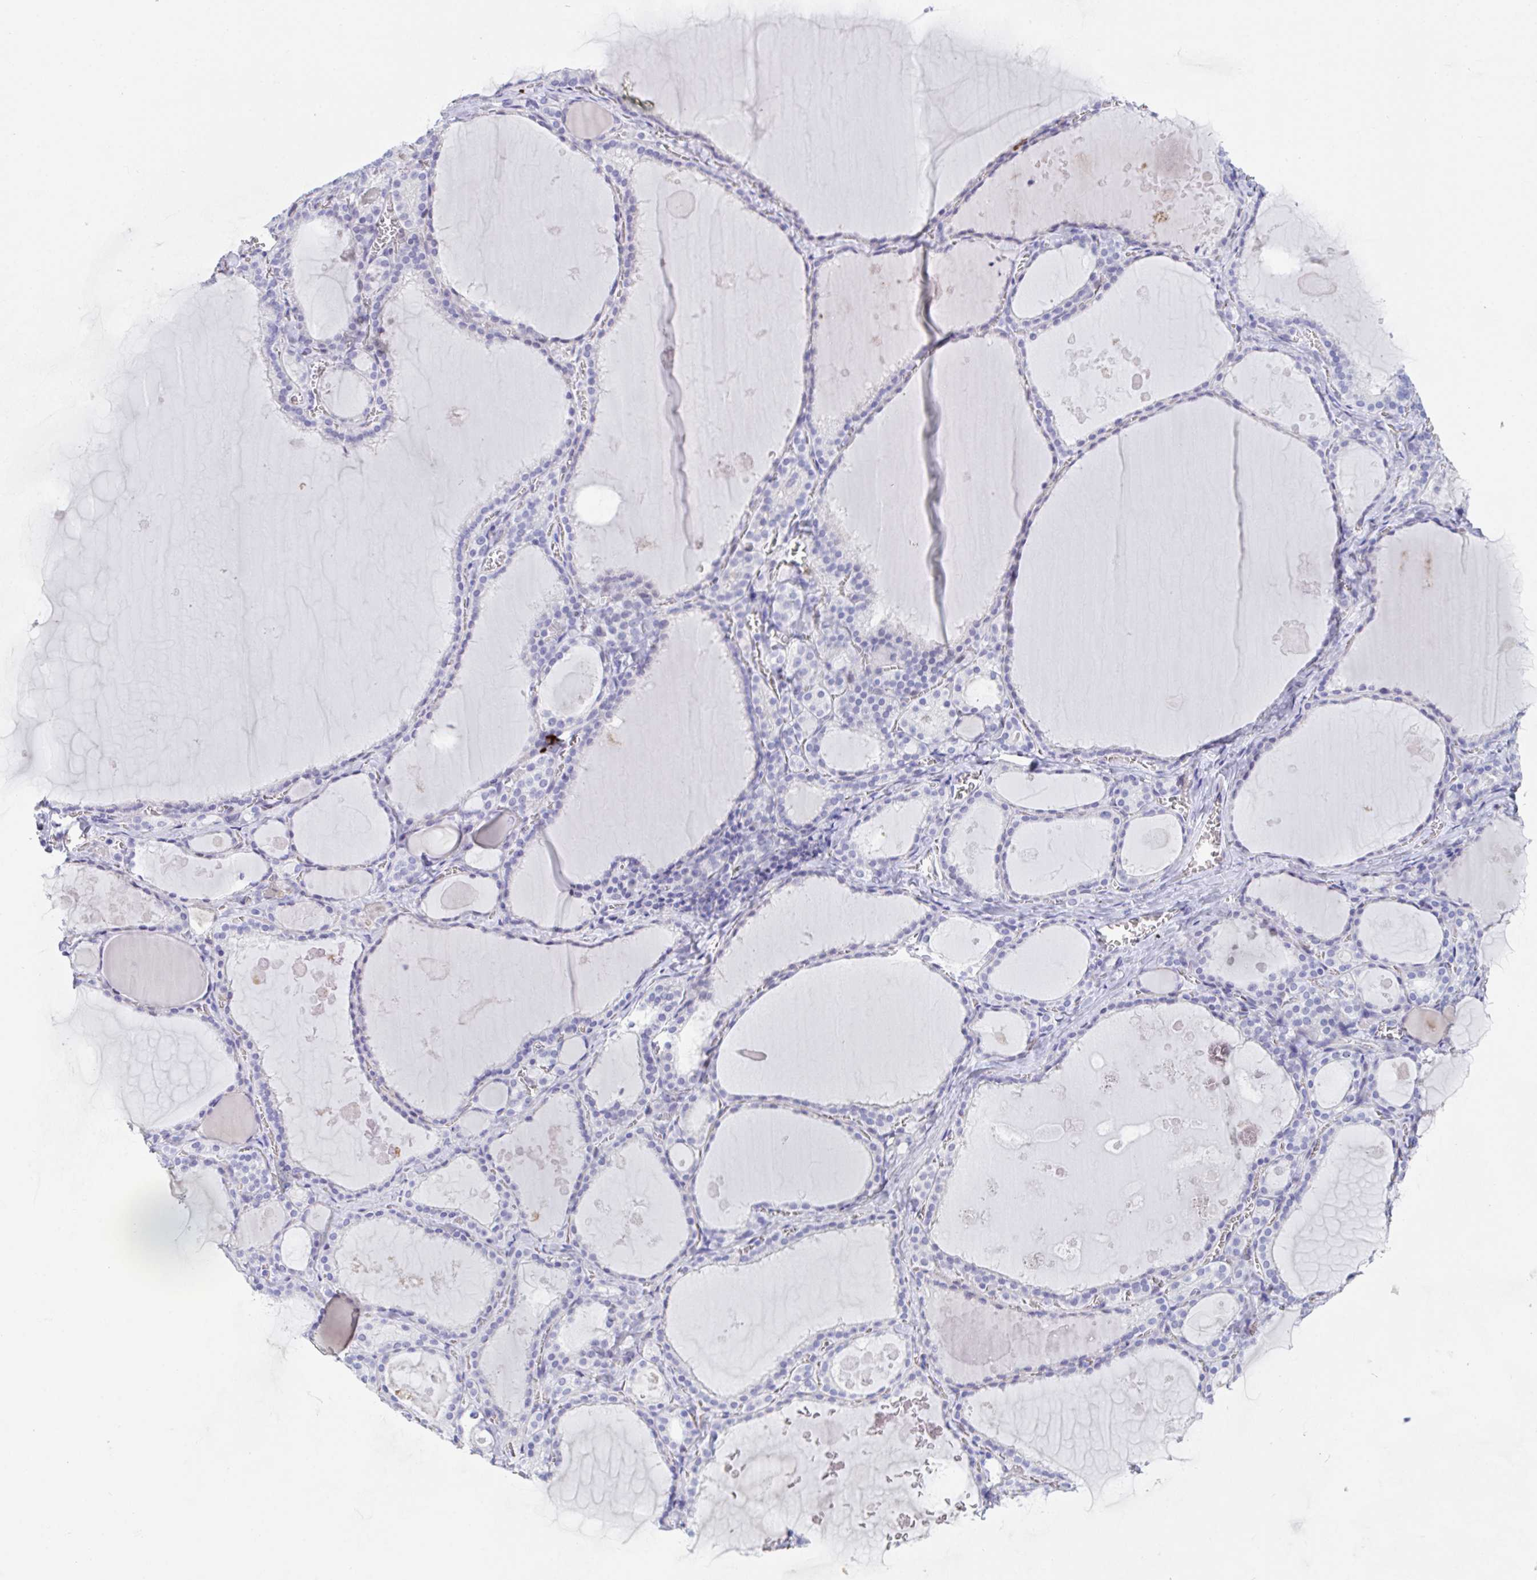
{"staining": {"intensity": "negative", "quantity": "none", "location": "none"}, "tissue": "thyroid gland", "cell_type": "Glandular cells", "image_type": "normal", "snomed": [{"axis": "morphology", "description": "Normal tissue, NOS"}, {"axis": "topography", "description": "Thyroid gland"}], "caption": "A micrograph of thyroid gland stained for a protein displays no brown staining in glandular cells. (DAB IHC, high magnification).", "gene": "KMT2E", "patient": {"sex": "male", "age": 56}}